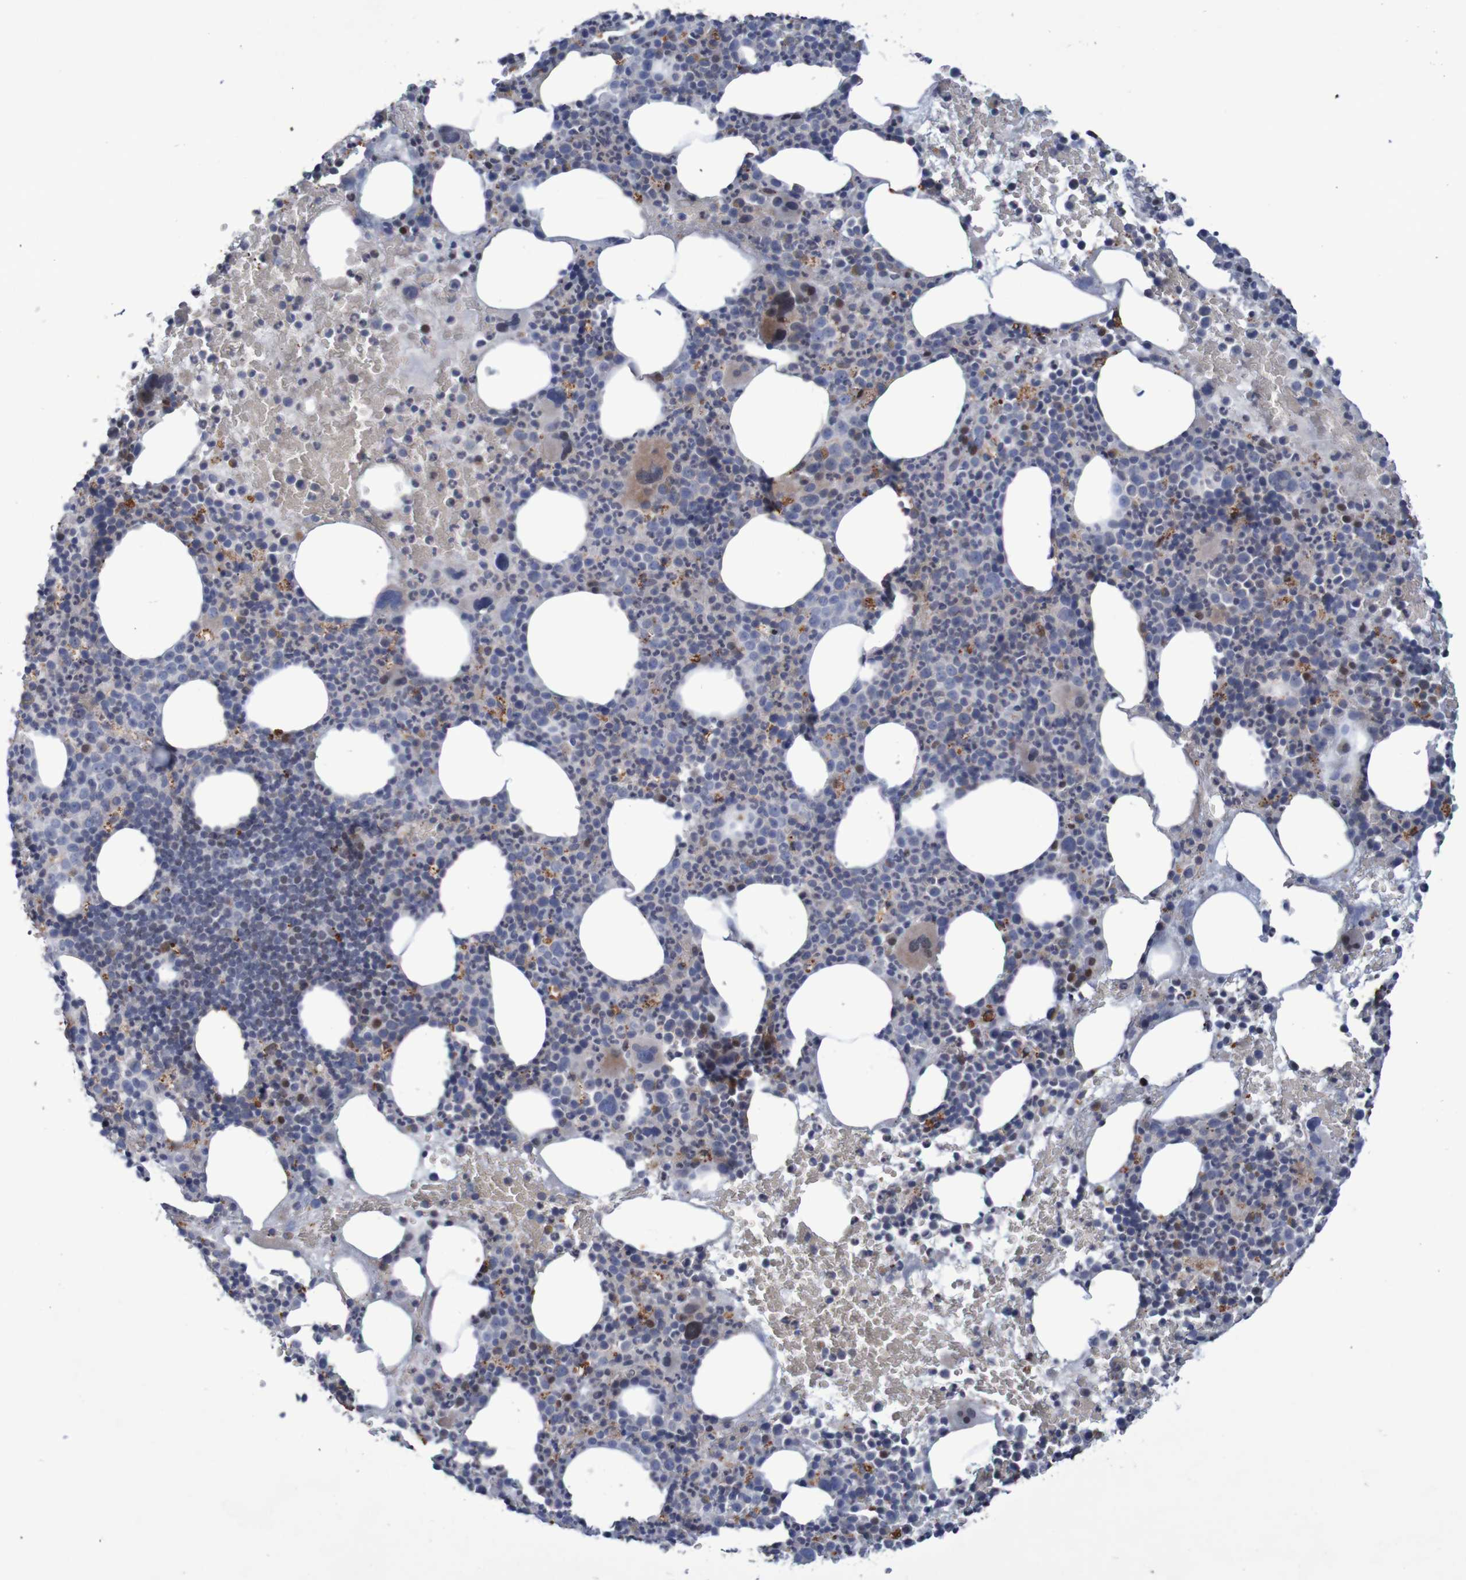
{"staining": {"intensity": "weak", "quantity": "25%-75%", "location": "cytoplasmic/membranous"}, "tissue": "bone marrow", "cell_type": "Hematopoietic cells", "image_type": "normal", "snomed": [{"axis": "morphology", "description": "Normal tissue, NOS"}, {"axis": "morphology", "description": "Inflammation, NOS"}, {"axis": "topography", "description": "Bone marrow"}], "caption": "Bone marrow stained with immunohistochemistry (IHC) displays weak cytoplasmic/membranous positivity in approximately 25%-75% of hematopoietic cells.", "gene": "FBP1", "patient": {"sex": "male", "age": 73}}